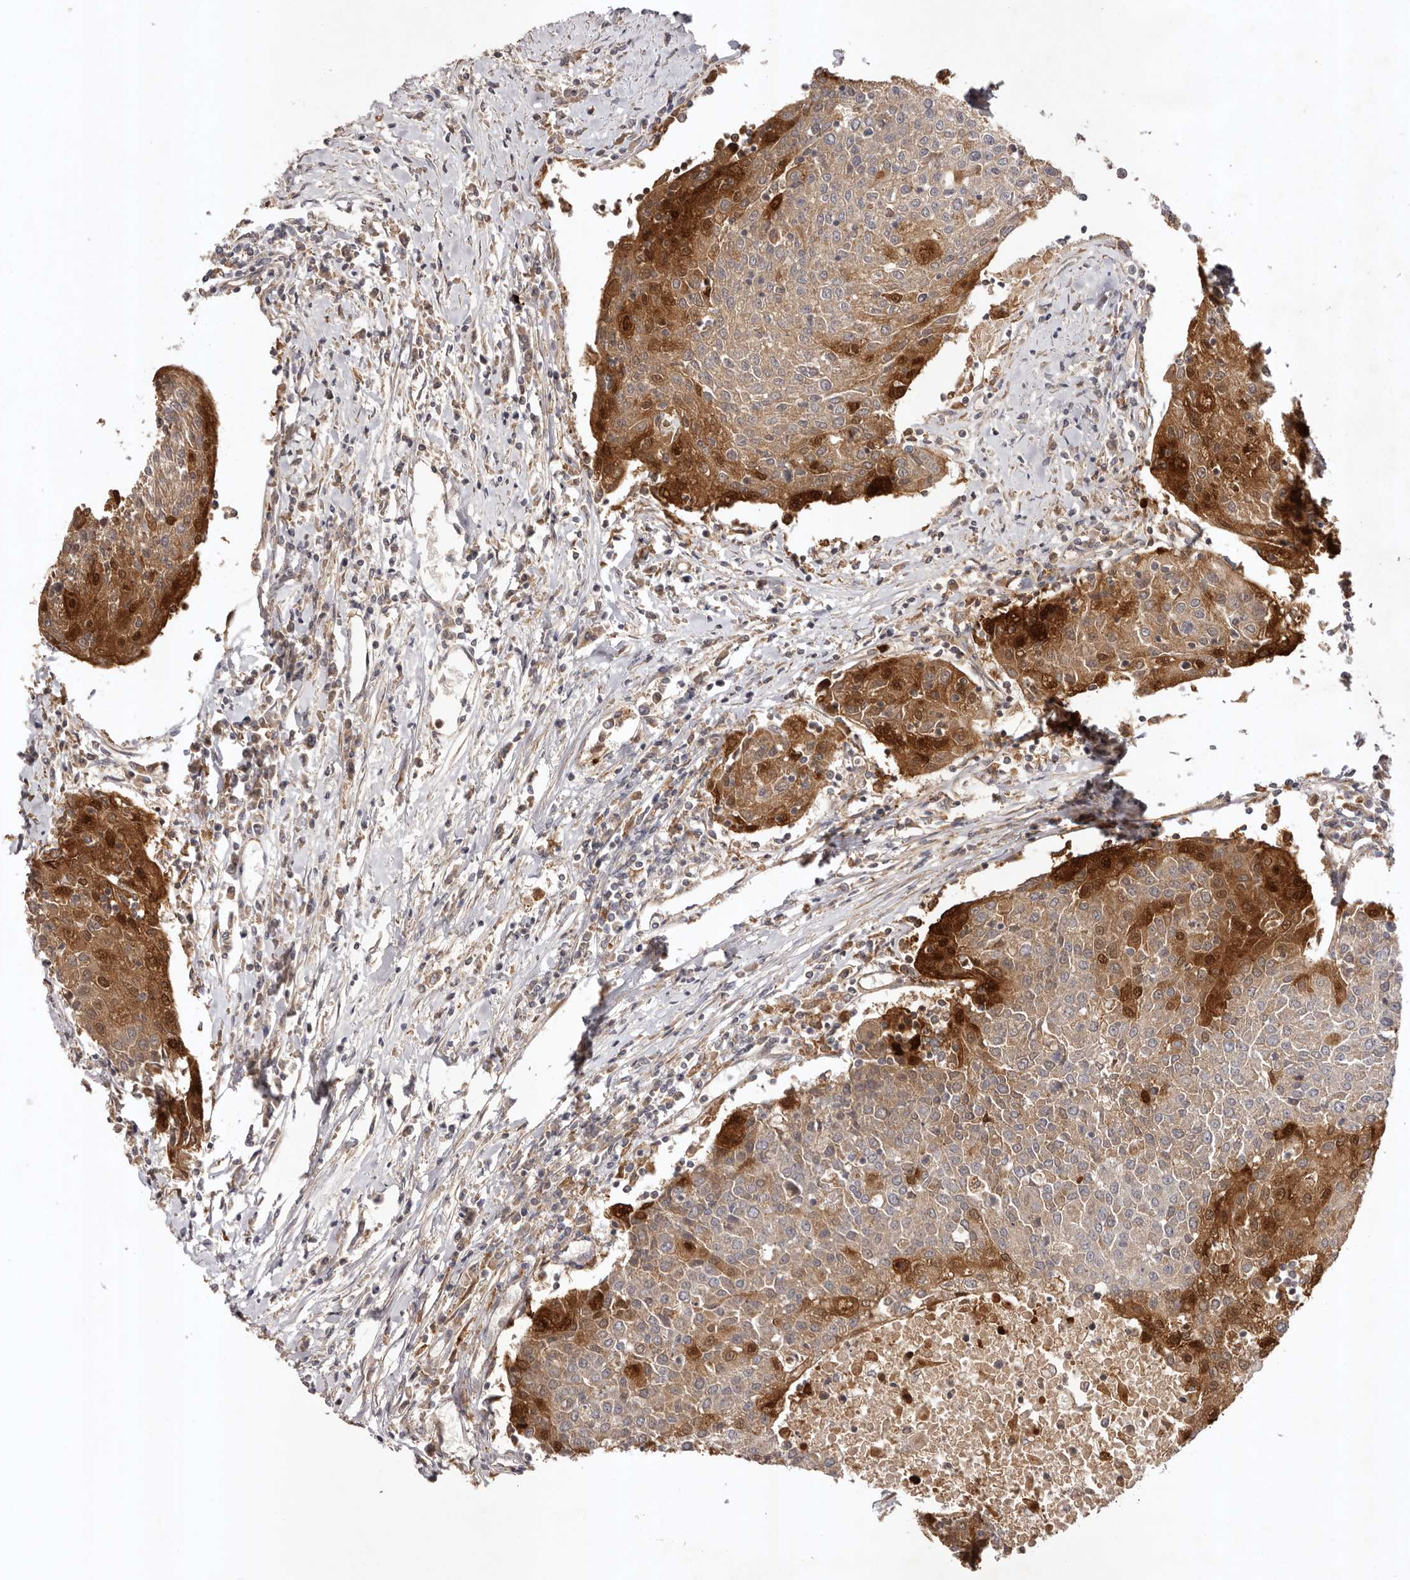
{"staining": {"intensity": "strong", "quantity": "<25%", "location": "cytoplasmic/membranous,nuclear"}, "tissue": "urothelial cancer", "cell_type": "Tumor cells", "image_type": "cancer", "snomed": [{"axis": "morphology", "description": "Urothelial carcinoma, High grade"}, {"axis": "topography", "description": "Urinary bladder"}], "caption": "Approximately <25% of tumor cells in human urothelial cancer show strong cytoplasmic/membranous and nuclear protein expression as visualized by brown immunohistochemical staining.", "gene": "UBR2", "patient": {"sex": "female", "age": 85}}